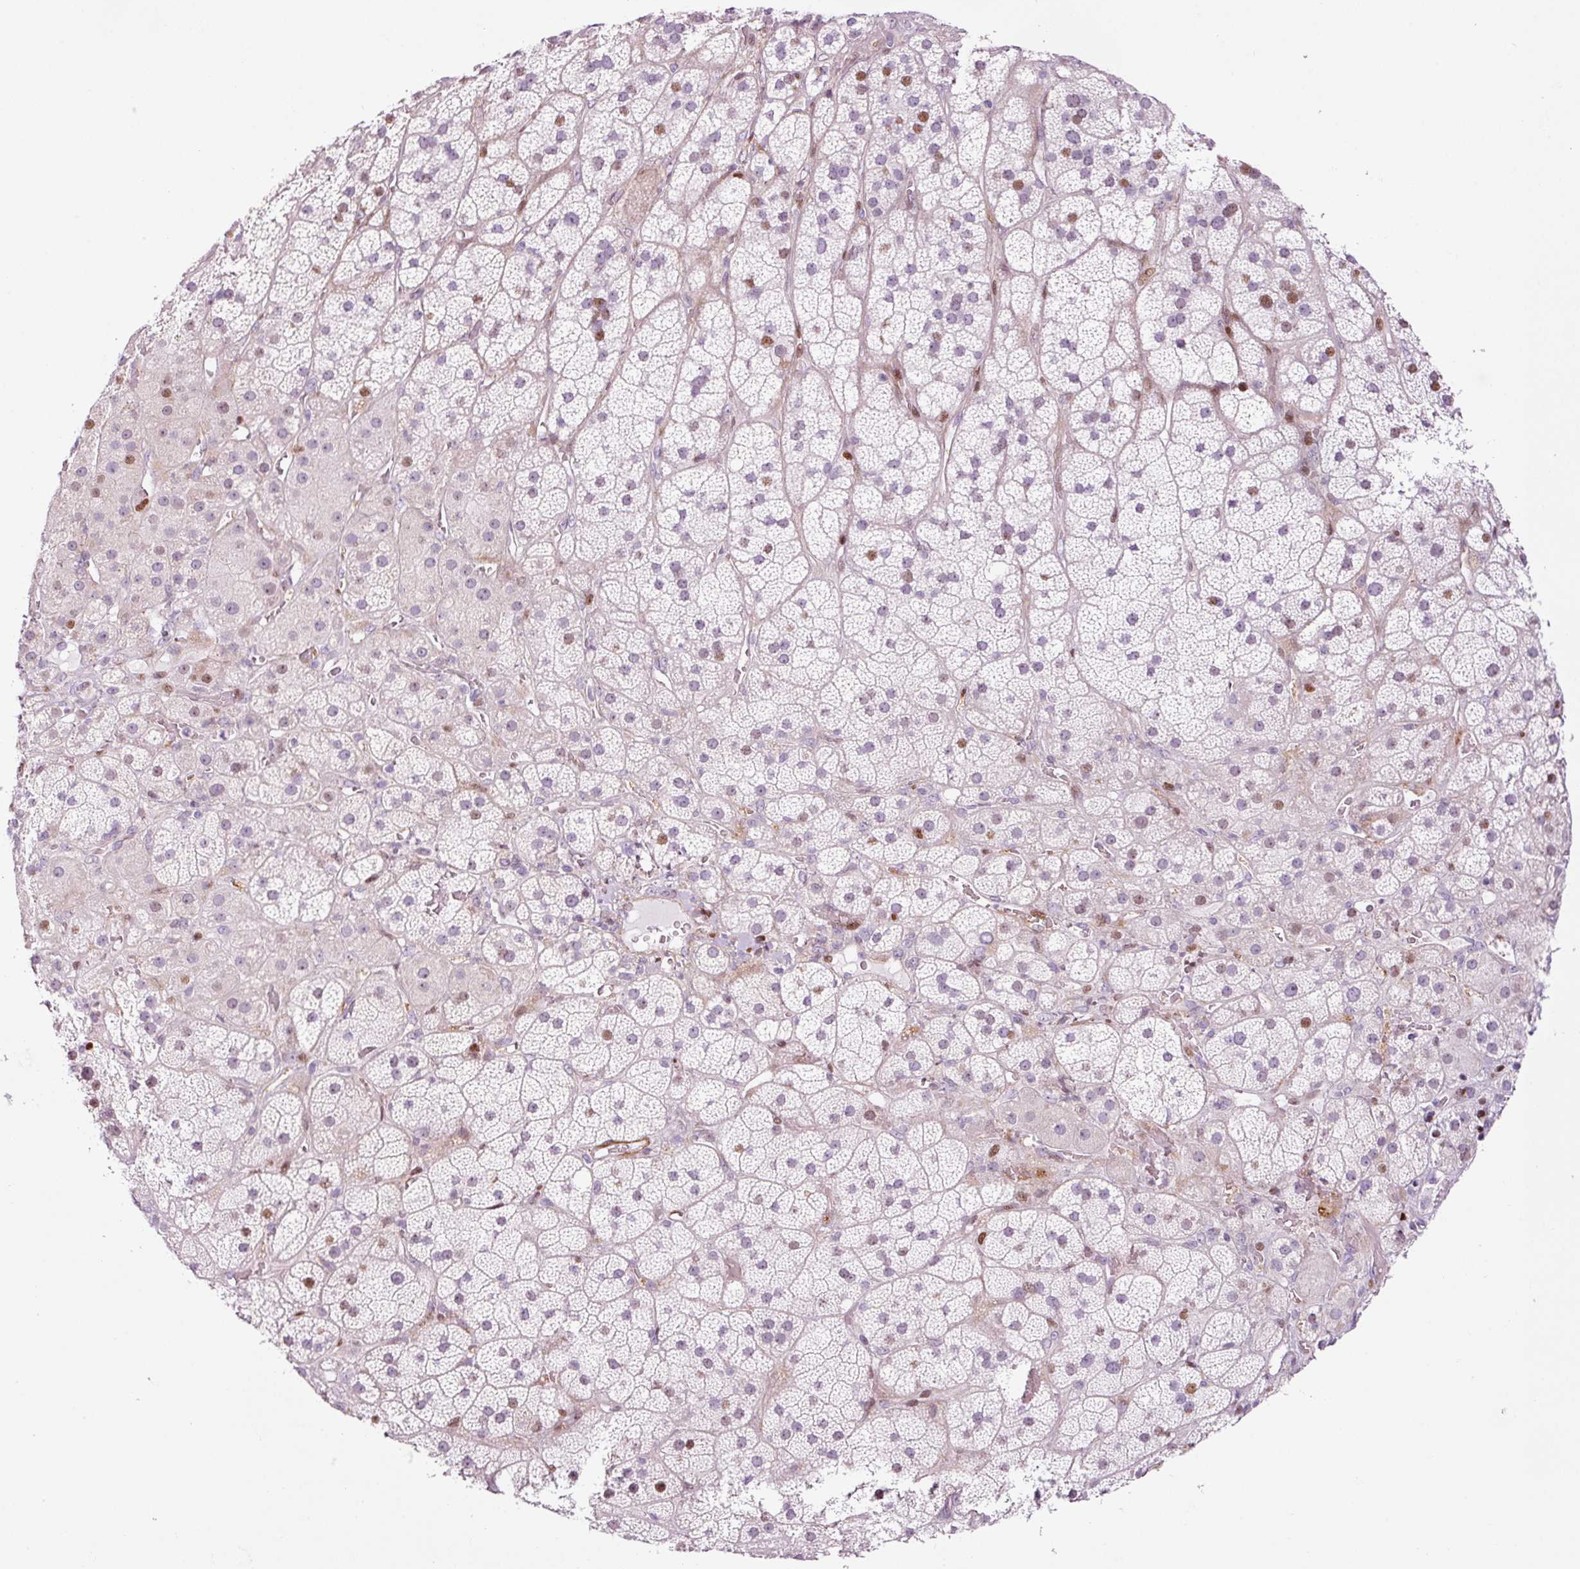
{"staining": {"intensity": "moderate", "quantity": "<25%", "location": "nuclear"}, "tissue": "adrenal gland", "cell_type": "Glandular cells", "image_type": "normal", "snomed": [{"axis": "morphology", "description": "Normal tissue, NOS"}, {"axis": "topography", "description": "Adrenal gland"}], "caption": "A histopathology image of human adrenal gland stained for a protein exhibits moderate nuclear brown staining in glandular cells. The staining was performed using DAB, with brown indicating positive protein expression. Nuclei are stained blue with hematoxylin.", "gene": "ANKRD20A1", "patient": {"sex": "male", "age": 57}}